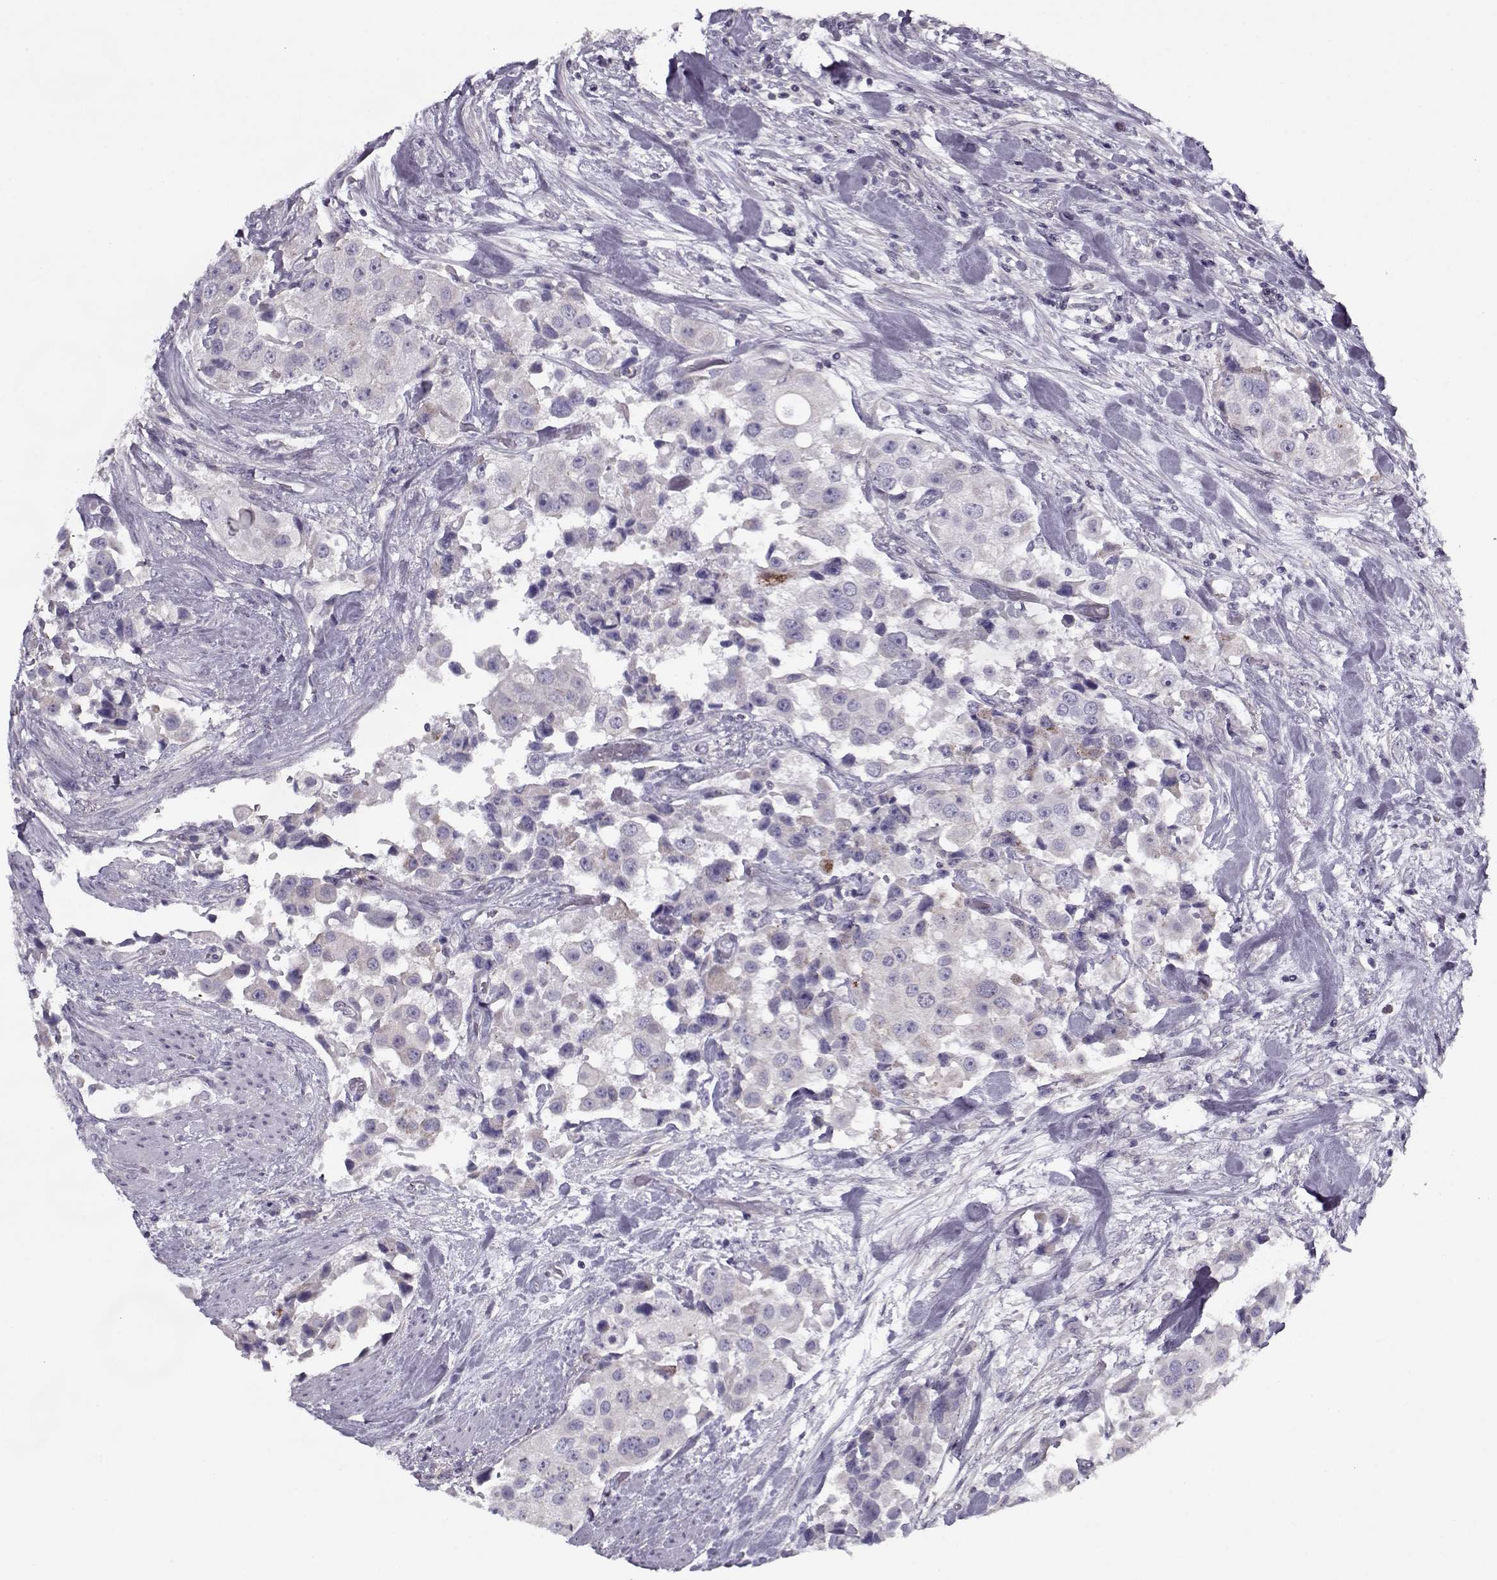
{"staining": {"intensity": "negative", "quantity": "none", "location": "none"}, "tissue": "urothelial cancer", "cell_type": "Tumor cells", "image_type": "cancer", "snomed": [{"axis": "morphology", "description": "Urothelial carcinoma, High grade"}, {"axis": "topography", "description": "Urinary bladder"}], "caption": "Micrograph shows no protein staining in tumor cells of urothelial cancer tissue. (DAB (3,3'-diaminobenzidine) IHC, high magnification).", "gene": "PP2D1", "patient": {"sex": "female", "age": 64}}